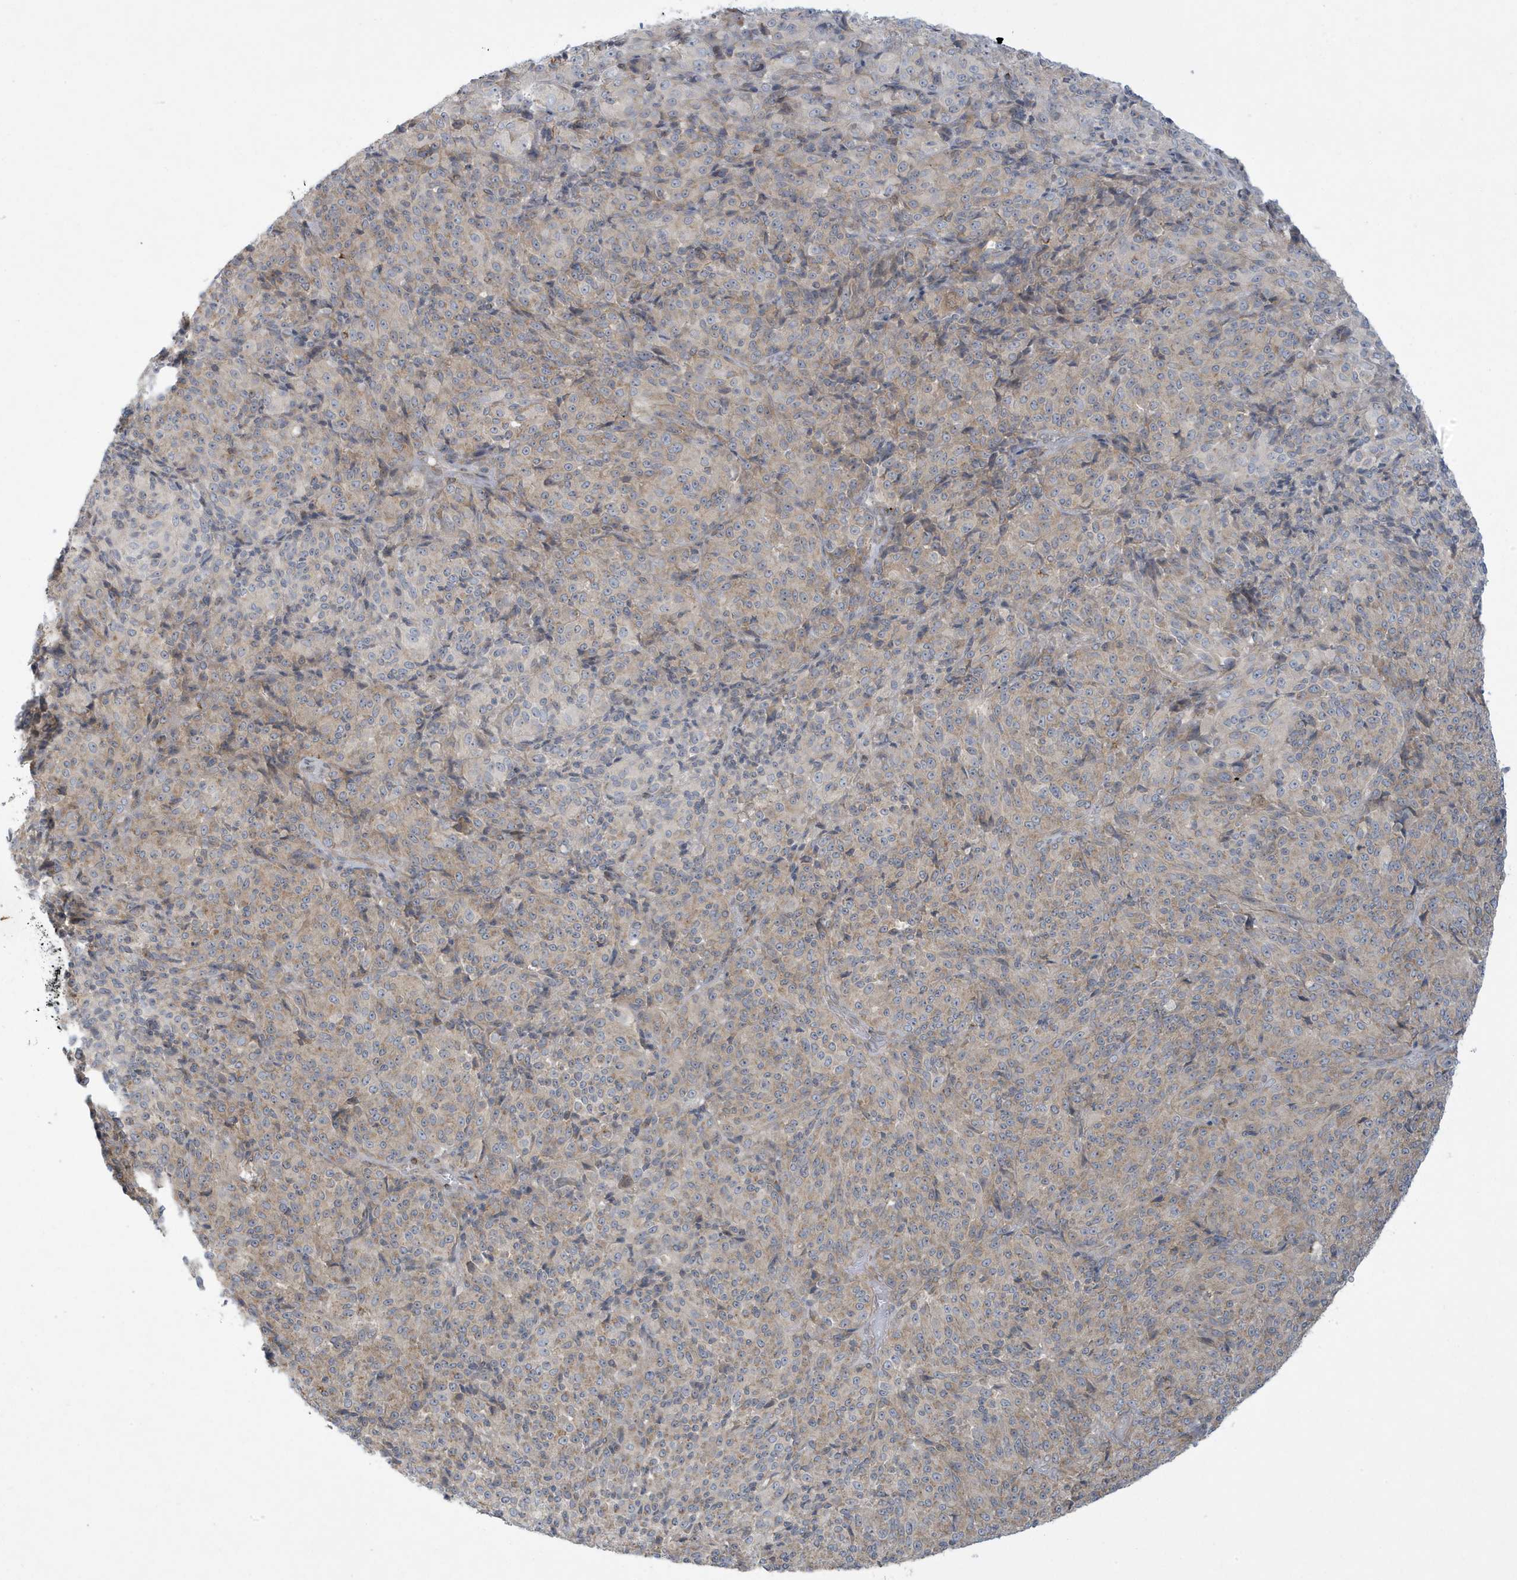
{"staining": {"intensity": "weak", "quantity": "25%-75%", "location": "cytoplasmic/membranous"}, "tissue": "melanoma", "cell_type": "Tumor cells", "image_type": "cancer", "snomed": [{"axis": "morphology", "description": "Malignant melanoma, Metastatic site"}, {"axis": "topography", "description": "Brain"}], "caption": "A brown stain highlights weak cytoplasmic/membranous staining of a protein in human melanoma tumor cells.", "gene": "SLAMF9", "patient": {"sex": "female", "age": 56}}